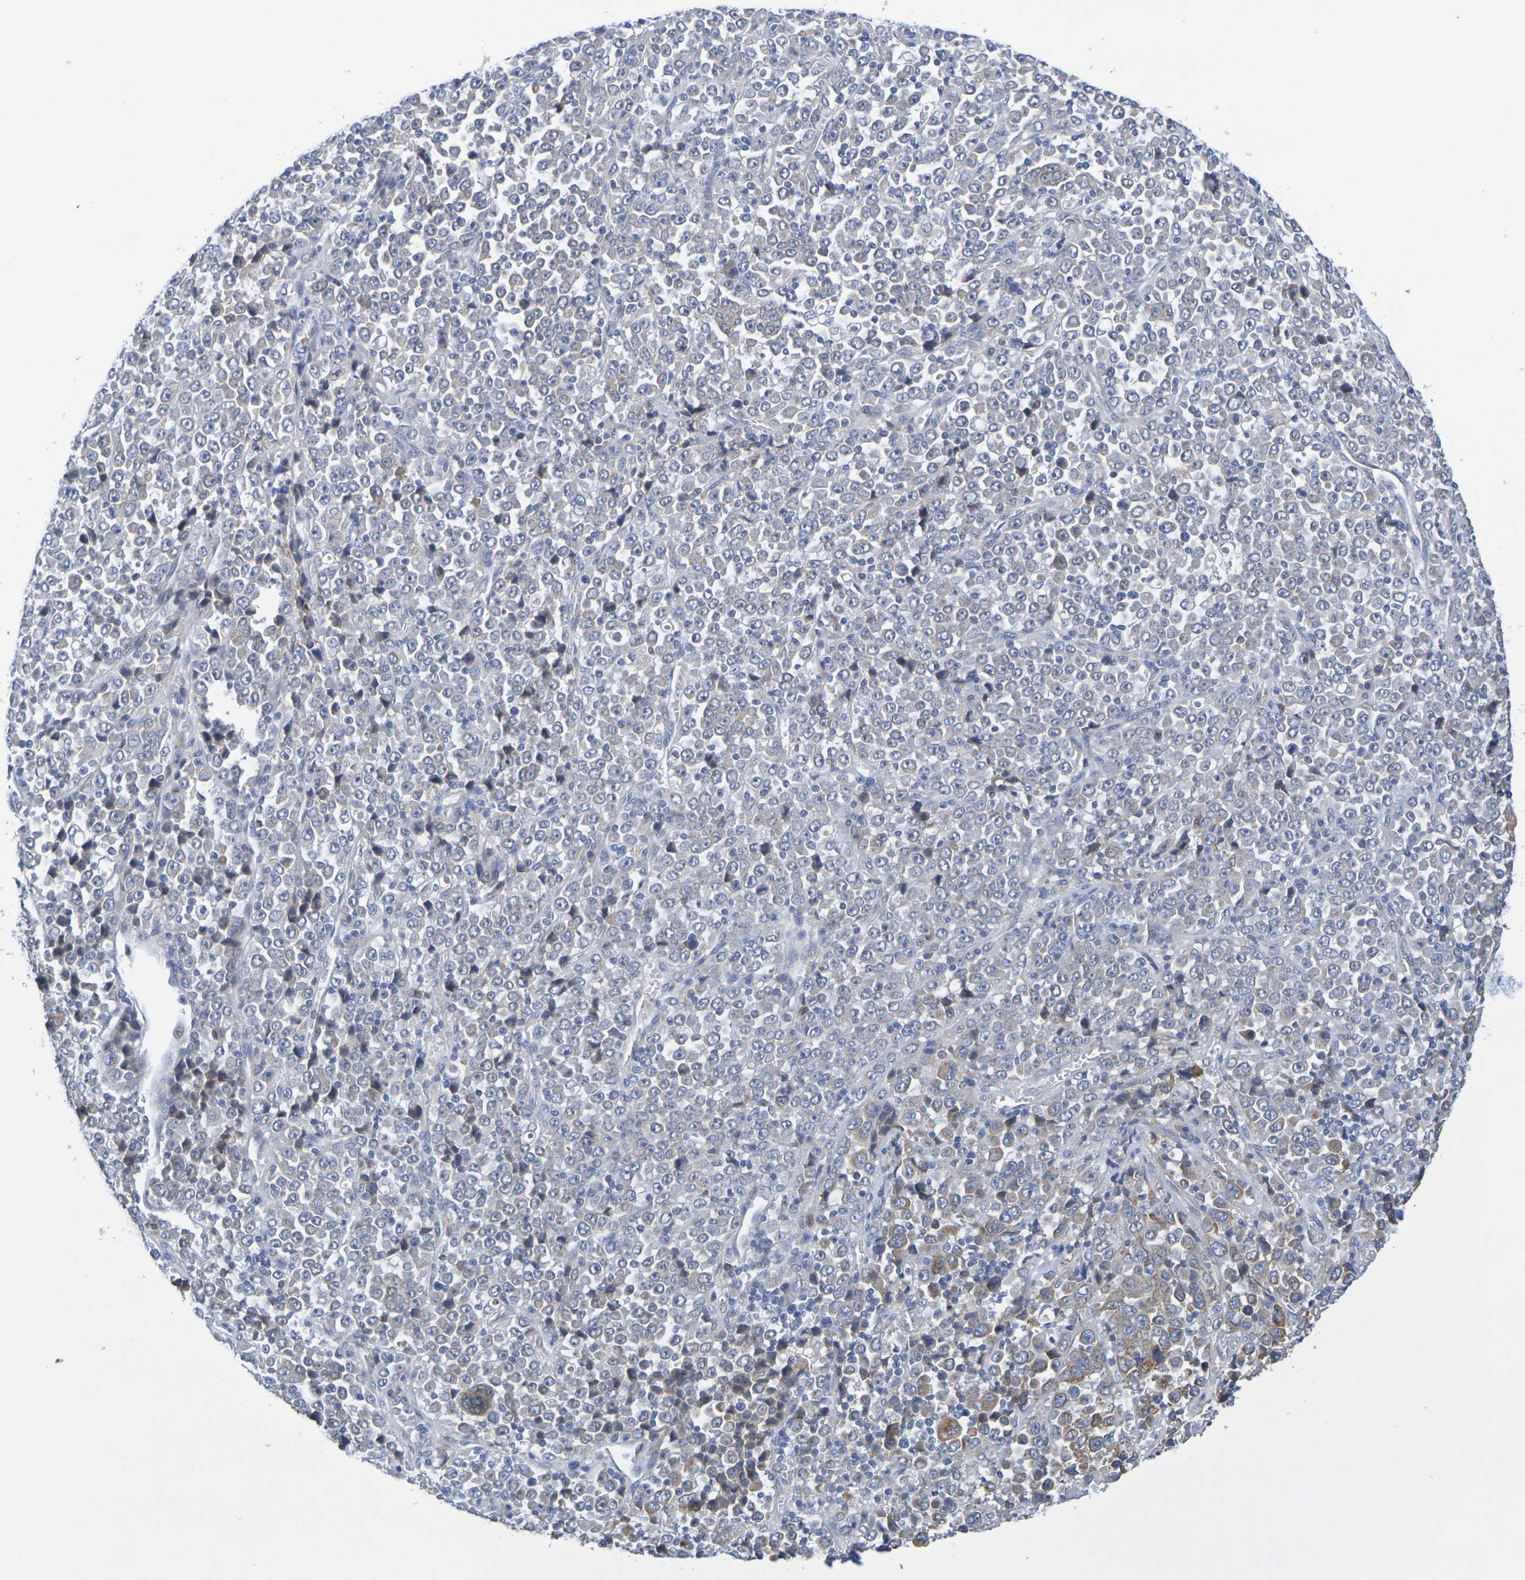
{"staining": {"intensity": "weak", "quantity": "25%-75%", "location": "cytoplasmic/membranous"}, "tissue": "stomach cancer", "cell_type": "Tumor cells", "image_type": "cancer", "snomed": [{"axis": "morphology", "description": "Normal tissue, NOS"}, {"axis": "morphology", "description": "Adenocarcinoma, NOS"}, {"axis": "topography", "description": "Stomach, upper"}, {"axis": "topography", "description": "Stomach"}], "caption": "A micrograph showing weak cytoplasmic/membranous expression in approximately 25%-75% of tumor cells in stomach adenocarcinoma, as visualized by brown immunohistochemical staining.", "gene": "SDC4", "patient": {"sex": "male", "age": 59}}